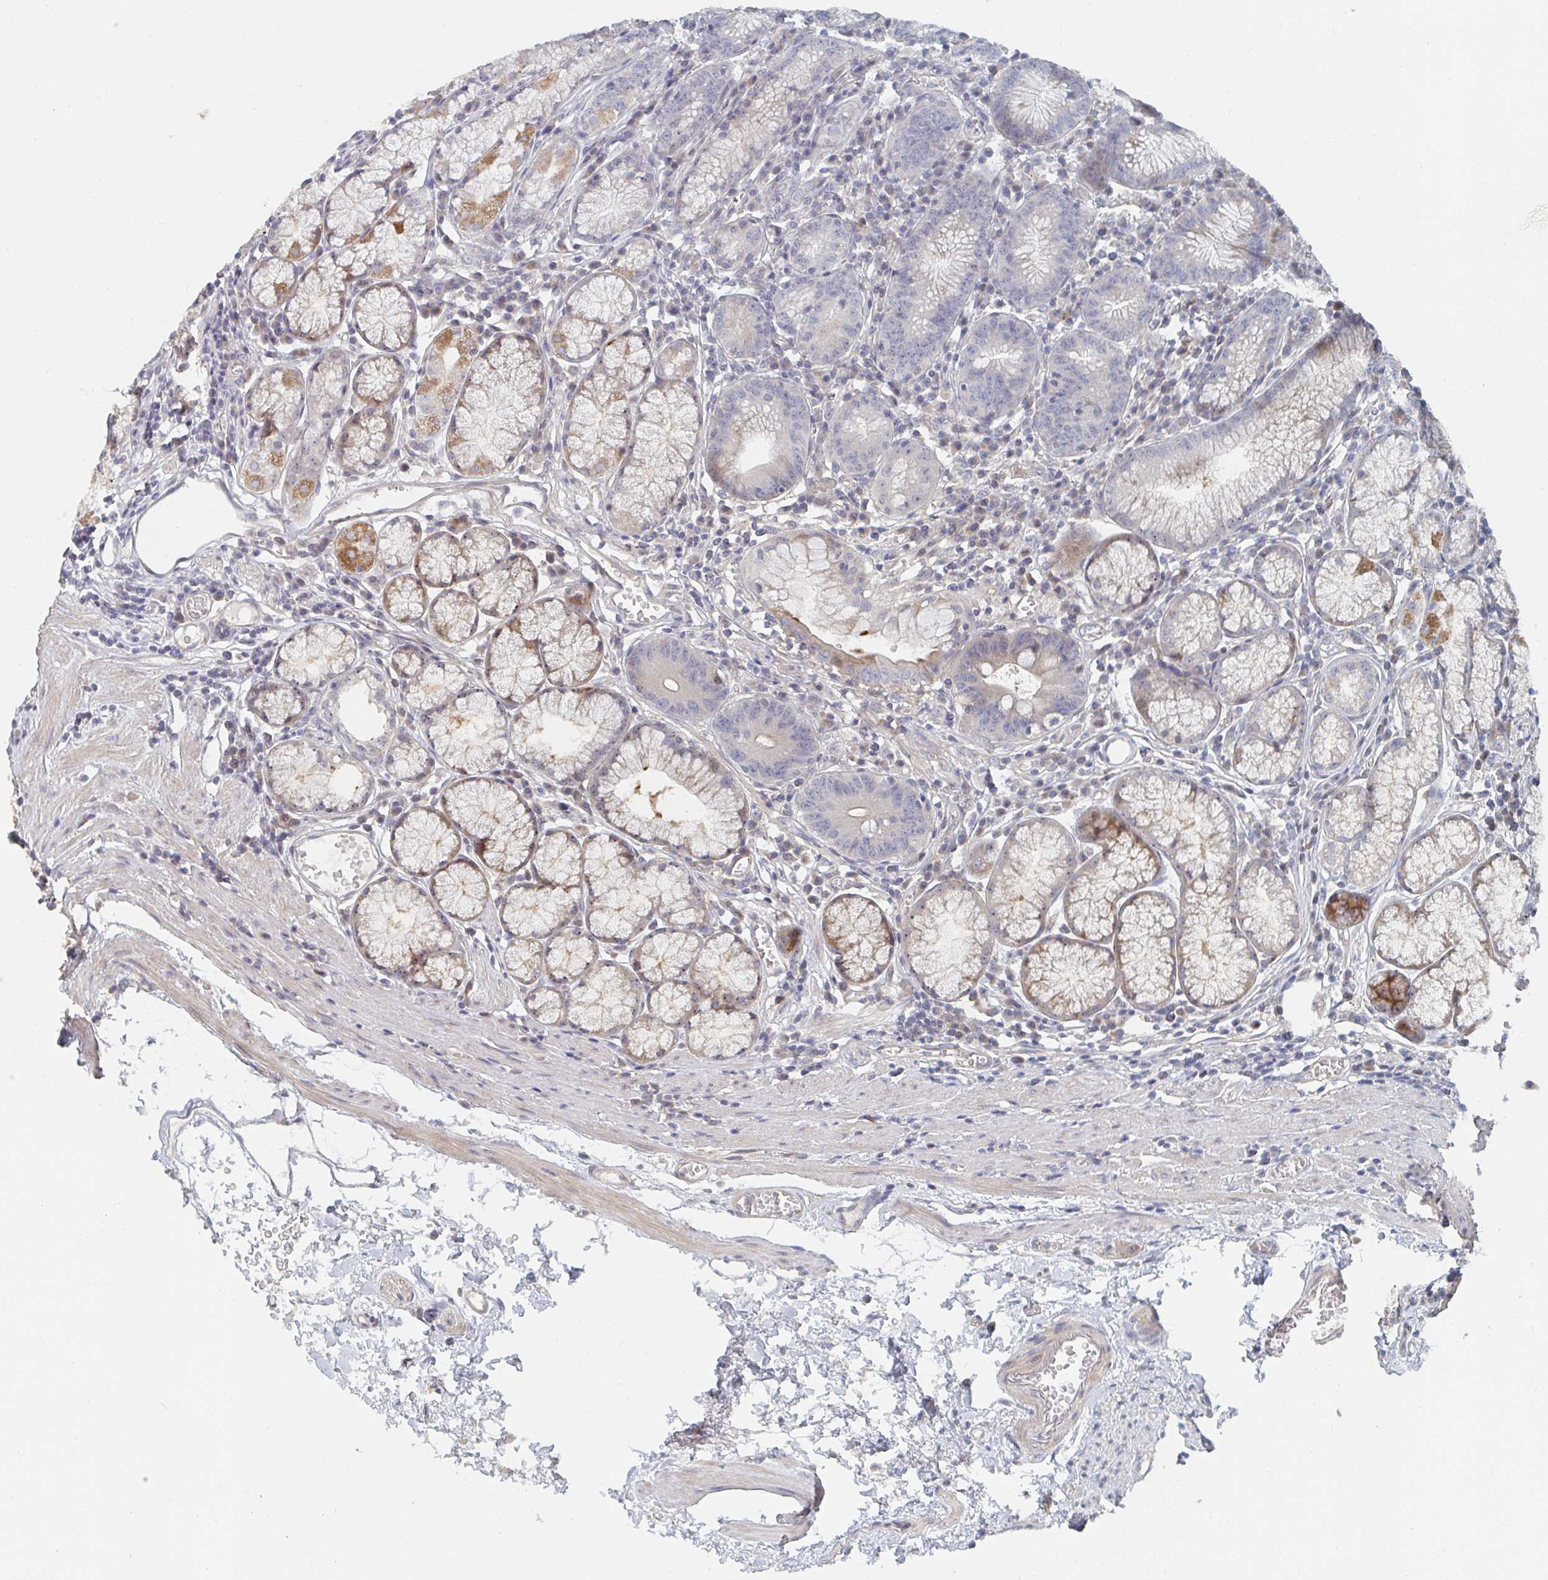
{"staining": {"intensity": "moderate", "quantity": "25%-75%", "location": "cytoplasmic/membranous"}, "tissue": "stomach", "cell_type": "Glandular cells", "image_type": "normal", "snomed": [{"axis": "morphology", "description": "Normal tissue, NOS"}, {"axis": "topography", "description": "Stomach"}], "caption": "Immunohistochemical staining of benign stomach exhibits 25%-75% levels of moderate cytoplasmic/membranous protein expression in approximately 25%-75% of glandular cells. (DAB (3,3'-diaminobenzidine) IHC, brown staining for protein, blue staining for nuclei).", "gene": "PTEN", "patient": {"sex": "male", "age": 55}}